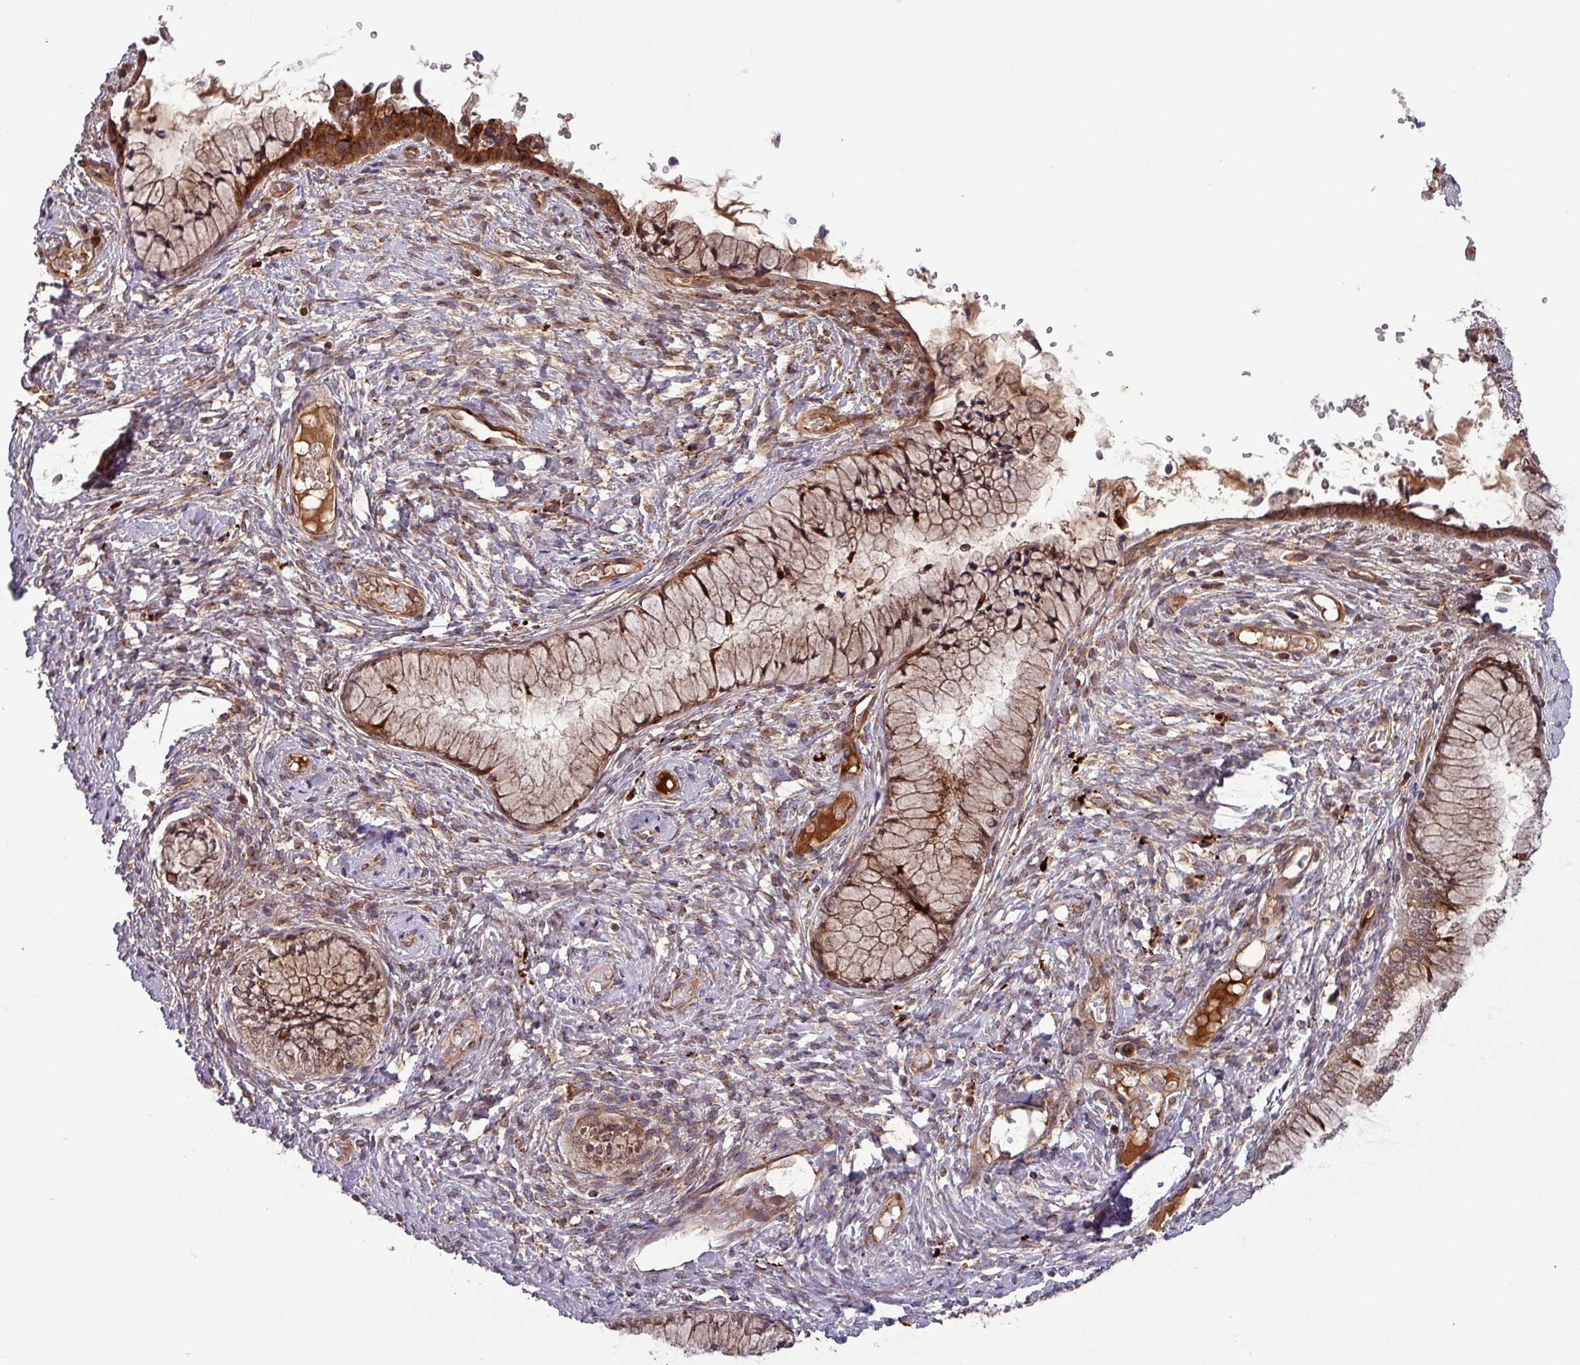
{"staining": {"intensity": "moderate", "quantity": ">75%", "location": "cytoplasmic/membranous,nuclear"}, "tissue": "cervix", "cell_type": "Glandular cells", "image_type": "normal", "snomed": [{"axis": "morphology", "description": "Normal tissue, NOS"}, {"axis": "topography", "description": "Cervix"}], "caption": "Normal cervix shows moderate cytoplasmic/membranous,nuclear staining in about >75% of glandular cells The protein of interest is stained brown, and the nuclei are stained in blue (DAB IHC with brightfield microscopy, high magnification)..", "gene": "PUS1", "patient": {"sex": "female", "age": 42}}